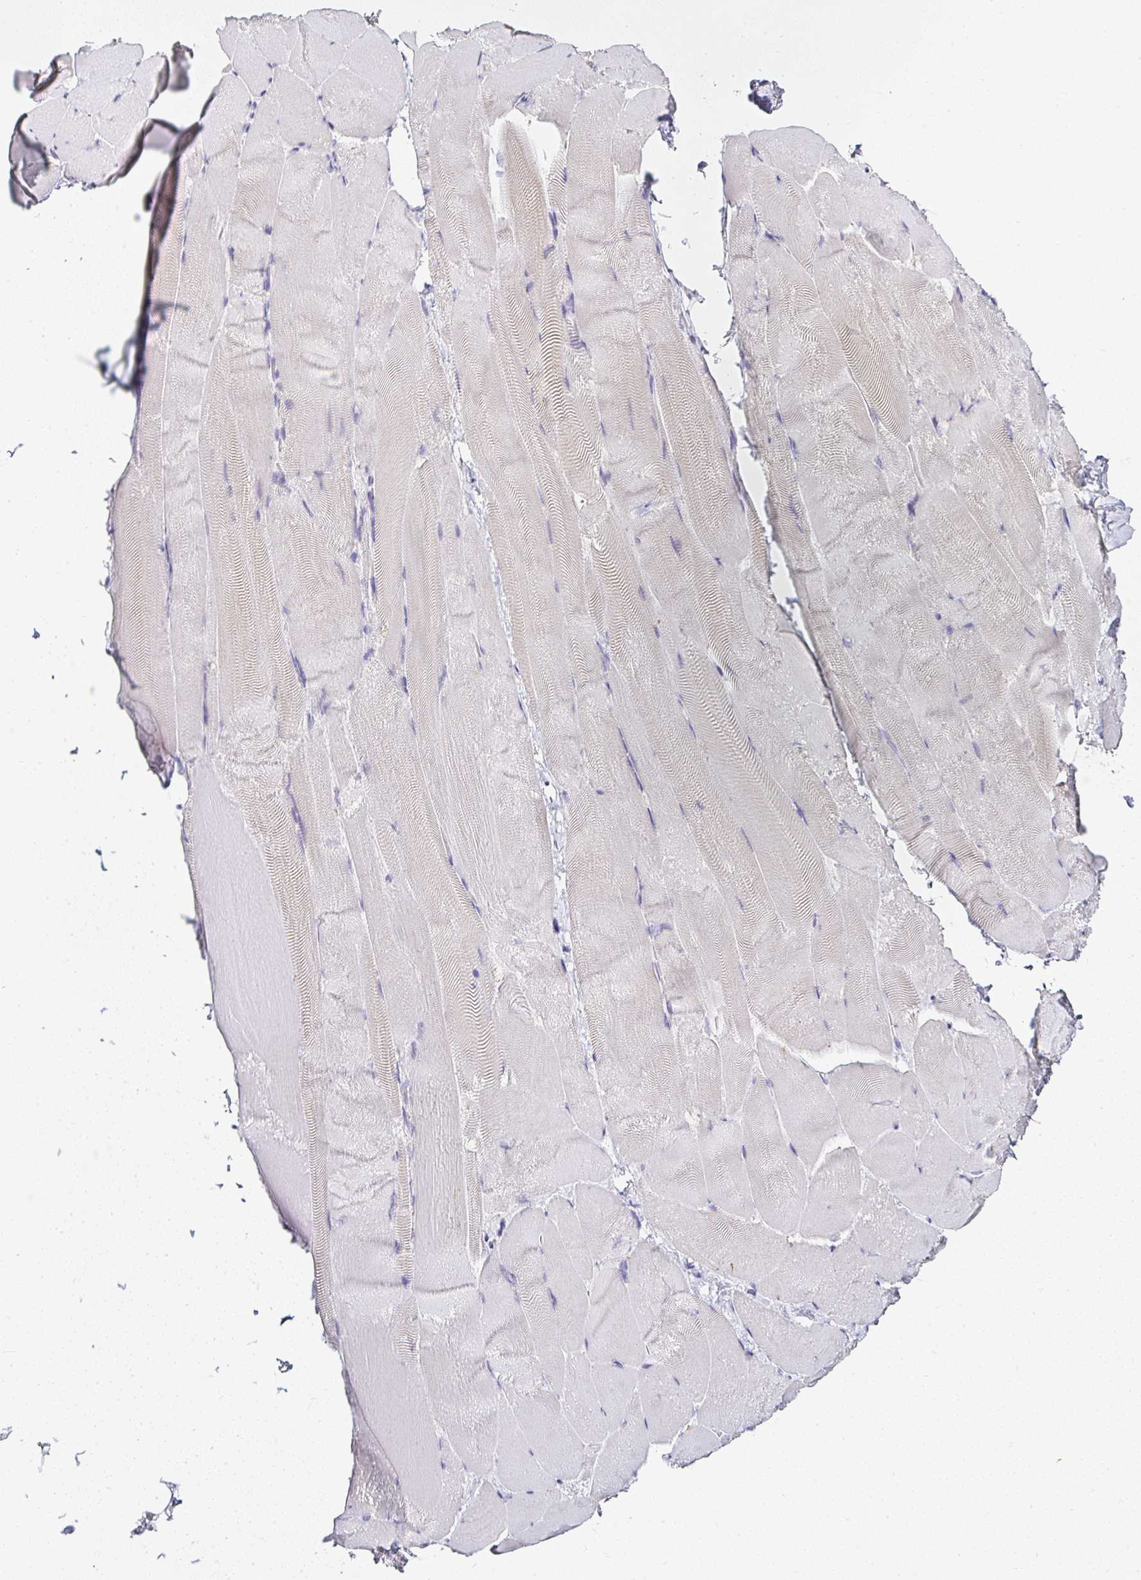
{"staining": {"intensity": "negative", "quantity": "none", "location": "none"}, "tissue": "skeletal muscle", "cell_type": "Myocytes", "image_type": "normal", "snomed": [{"axis": "morphology", "description": "Normal tissue, NOS"}, {"axis": "topography", "description": "Skeletal muscle"}], "caption": "DAB (3,3'-diaminobenzidine) immunohistochemical staining of normal human skeletal muscle reveals no significant staining in myocytes.", "gene": "SERPINB3", "patient": {"sex": "female", "age": 64}}